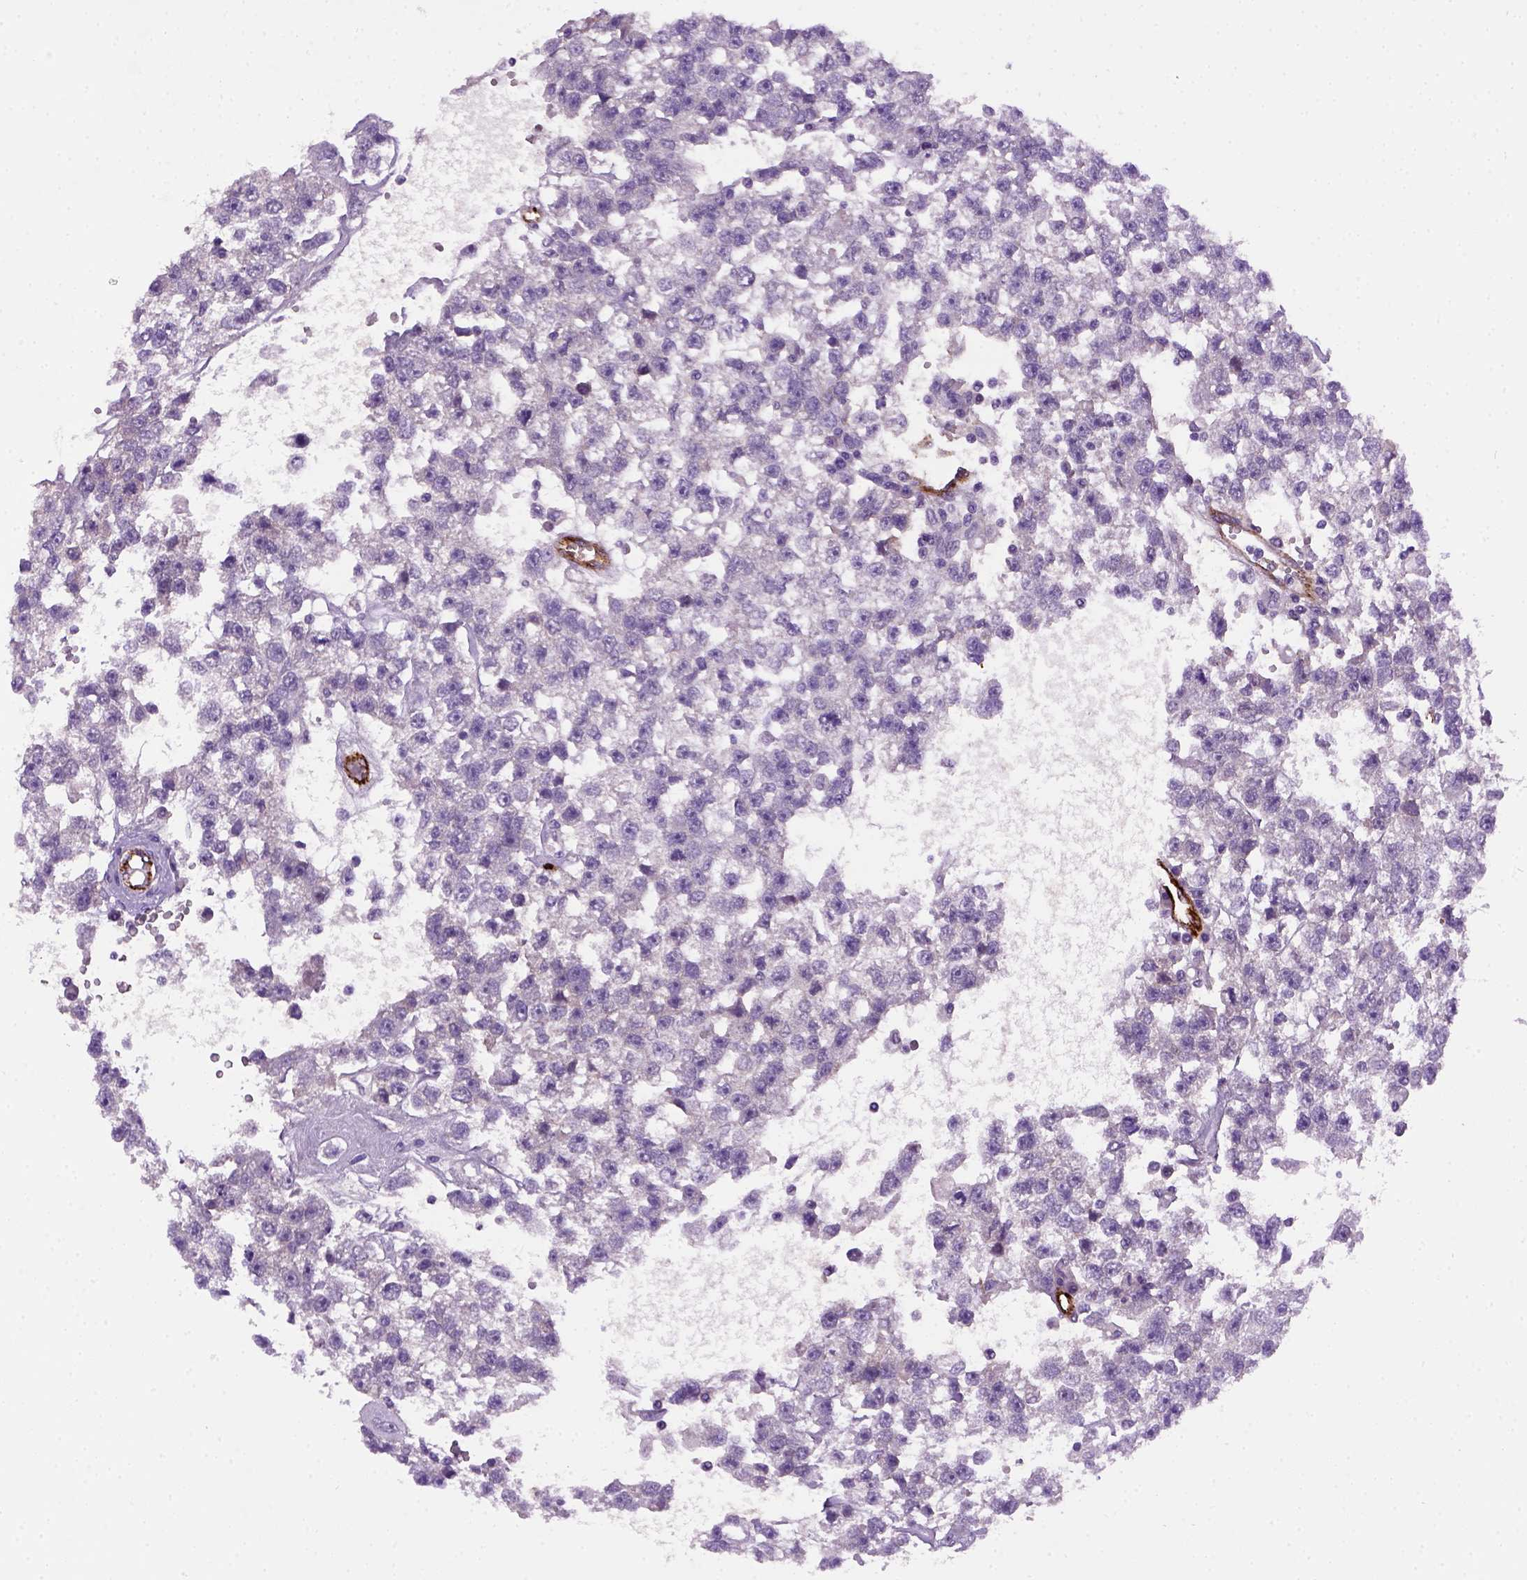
{"staining": {"intensity": "negative", "quantity": "none", "location": "none"}, "tissue": "testis cancer", "cell_type": "Tumor cells", "image_type": "cancer", "snomed": [{"axis": "morphology", "description": "Seminoma, NOS"}, {"axis": "topography", "description": "Testis"}], "caption": "Immunohistochemical staining of human testis cancer shows no significant positivity in tumor cells.", "gene": "VWF", "patient": {"sex": "male", "age": 34}}